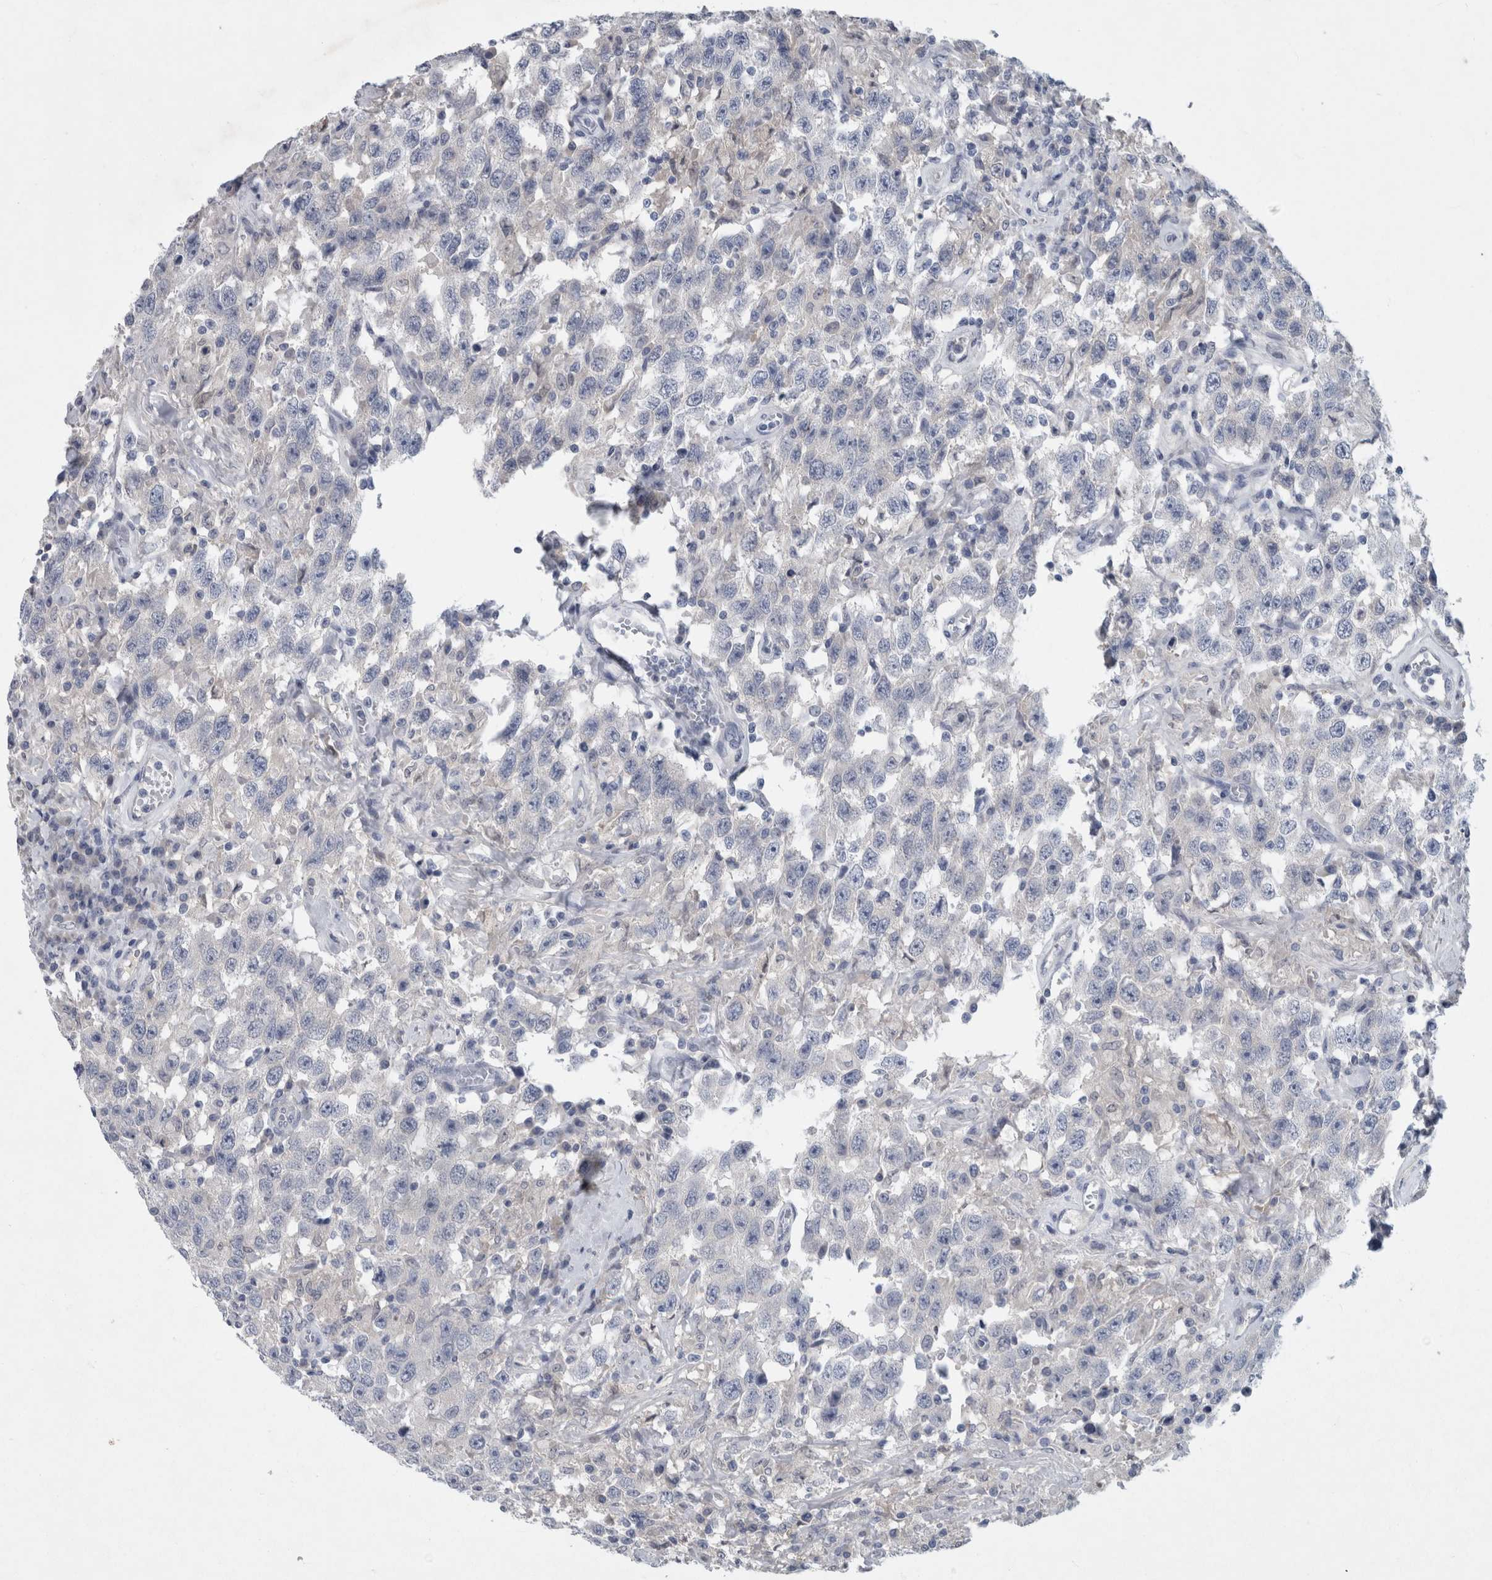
{"staining": {"intensity": "negative", "quantity": "none", "location": "none"}, "tissue": "testis cancer", "cell_type": "Tumor cells", "image_type": "cancer", "snomed": [{"axis": "morphology", "description": "Seminoma, NOS"}, {"axis": "topography", "description": "Testis"}], "caption": "This is an immunohistochemistry histopathology image of human testis cancer. There is no positivity in tumor cells.", "gene": "FAM83H", "patient": {"sex": "male", "age": 41}}